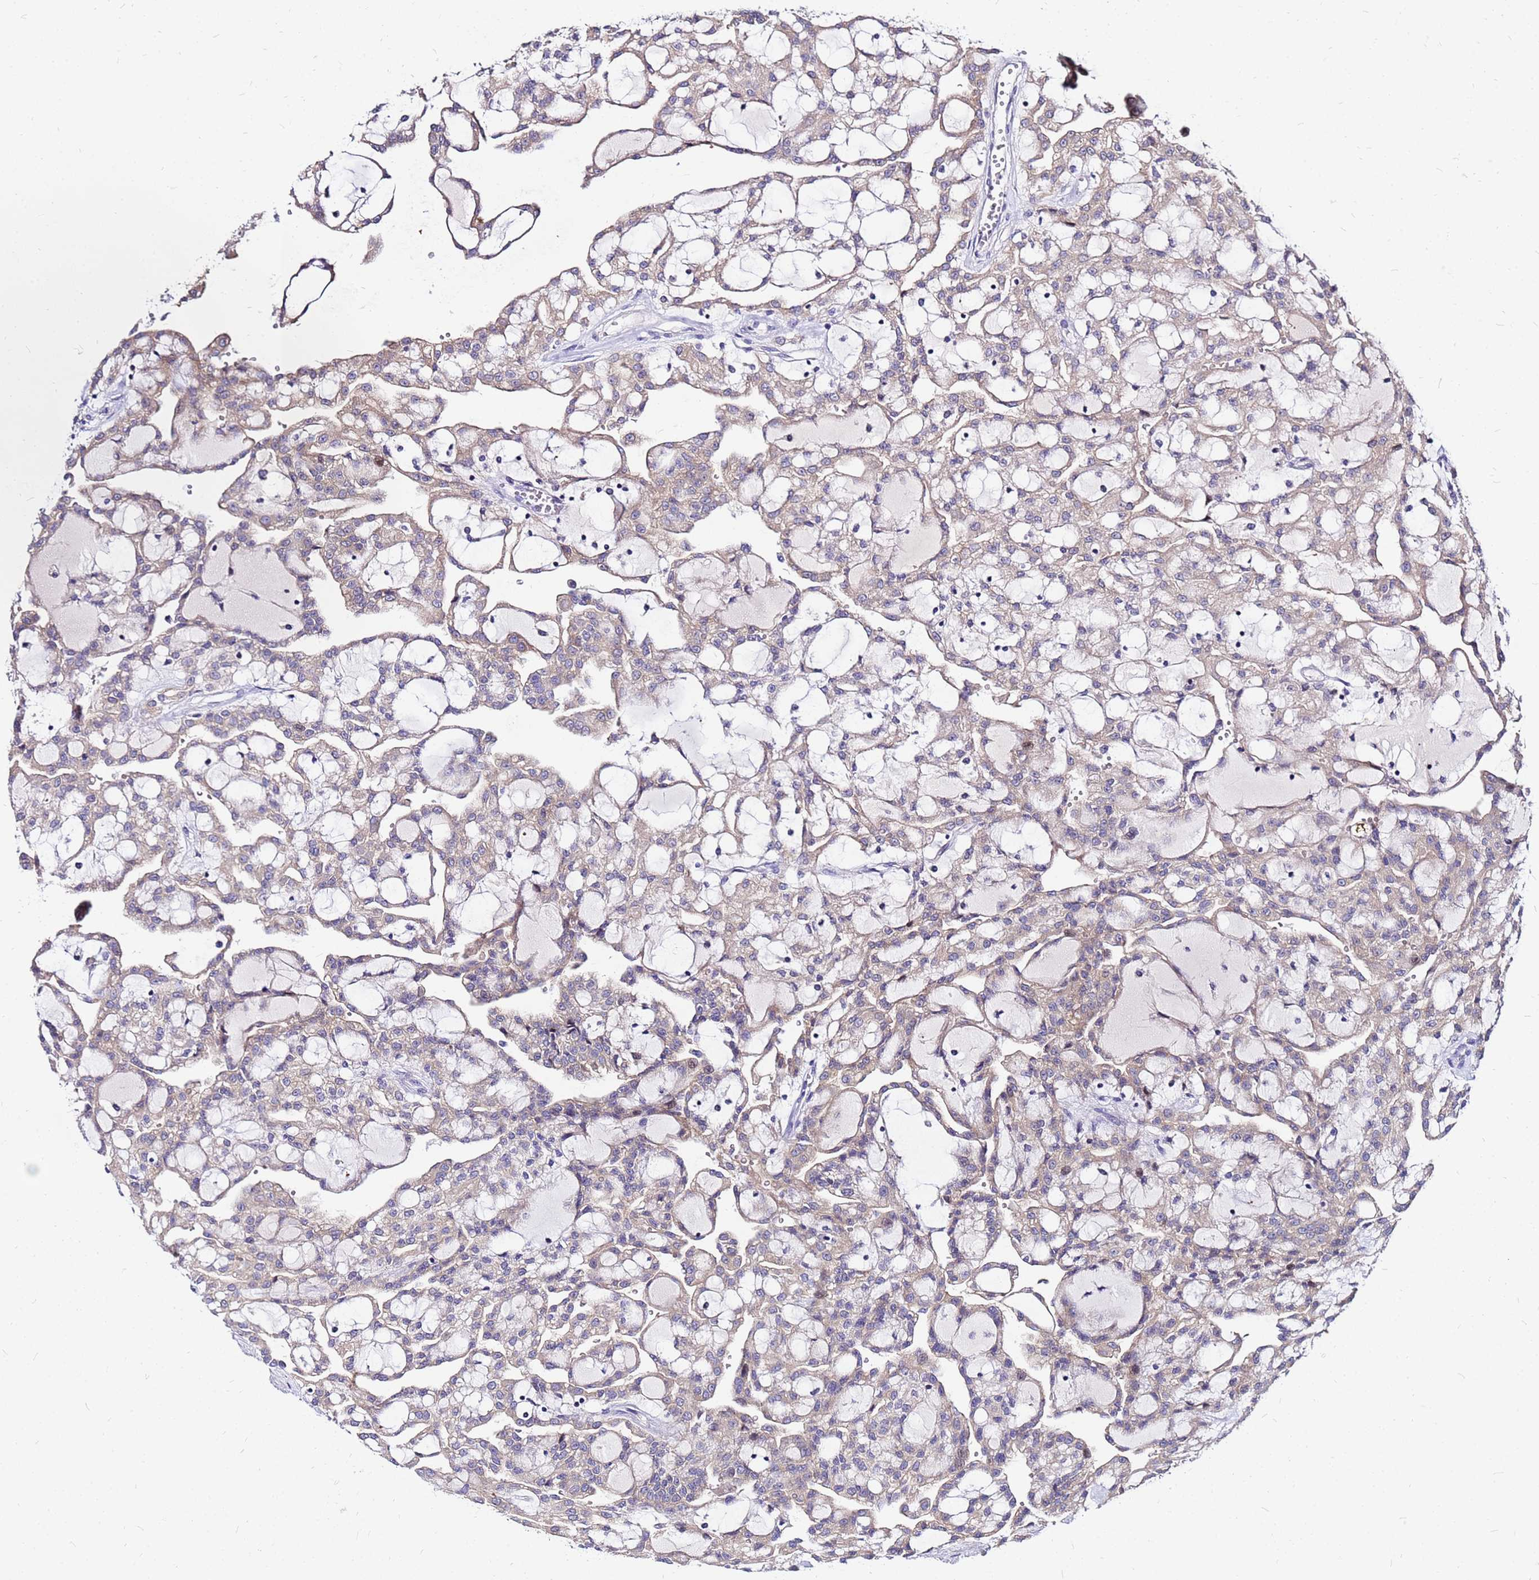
{"staining": {"intensity": "weak", "quantity": "<25%", "location": "cytoplasmic/membranous"}, "tissue": "renal cancer", "cell_type": "Tumor cells", "image_type": "cancer", "snomed": [{"axis": "morphology", "description": "Adenocarcinoma, NOS"}, {"axis": "topography", "description": "Kidney"}], "caption": "Immunohistochemistry of human adenocarcinoma (renal) shows no staining in tumor cells.", "gene": "ARHGEF5", "patient": {"sex": "male", "age": 63}}